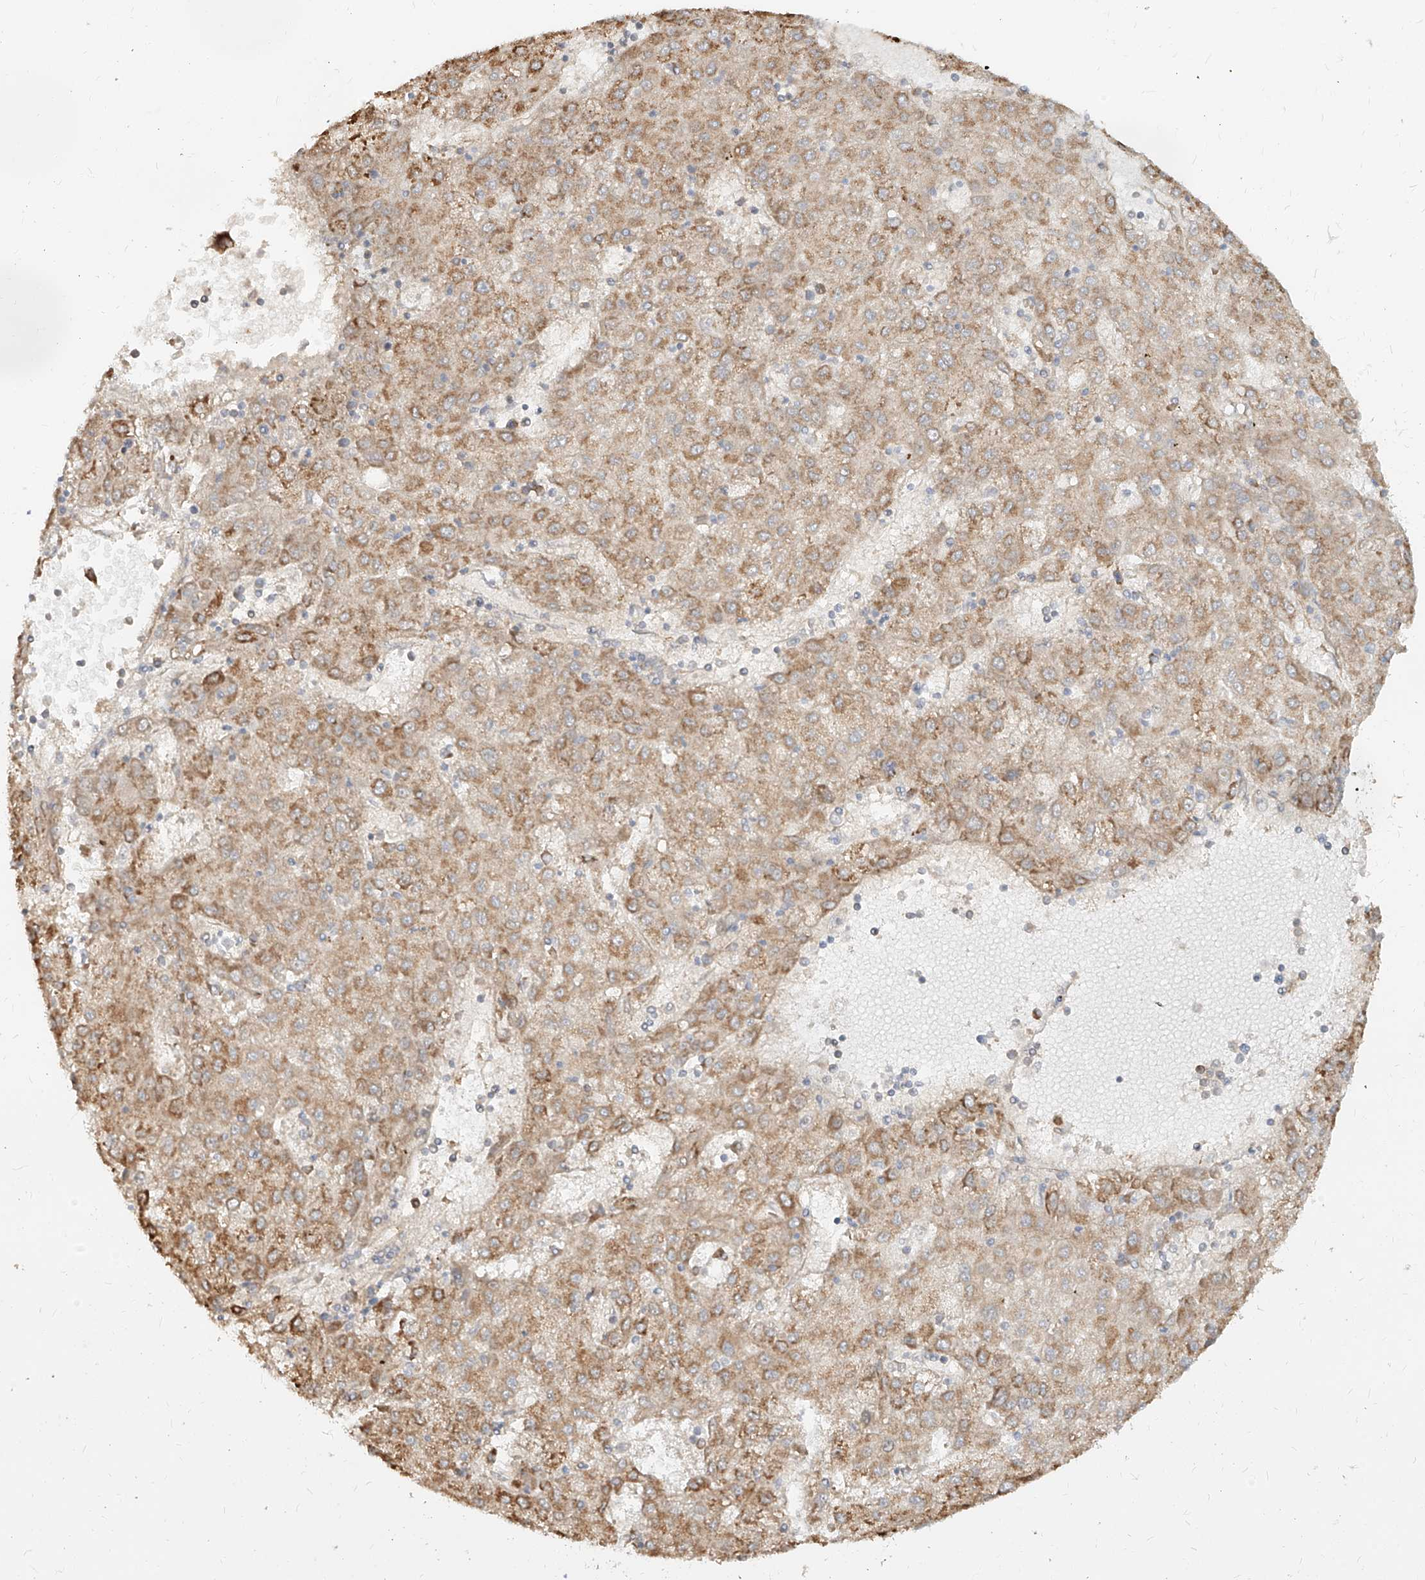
{"staining": {"intensity": "moderate", "quantity": ">75%", "location": "cytoplasmic/membranous"}, "tissue": "liver cancer", "cell_type": "Tumor cells", "image_type": "cancer", "snomed": [{"axis": "morphology", "description": "Carcinoma, Hepatocellular, NOS"}, {"axis": "topography", "description": "Liver"}], "caption": "This is a micrograph of immunohistochemistry staining of liver hepatocellular carcinoma, which shows moderate positivity in the cytoplasmic/membranous of tumor cells.", "gene": "UBE2K", "patient": {"sex": "male", "age": 72}}